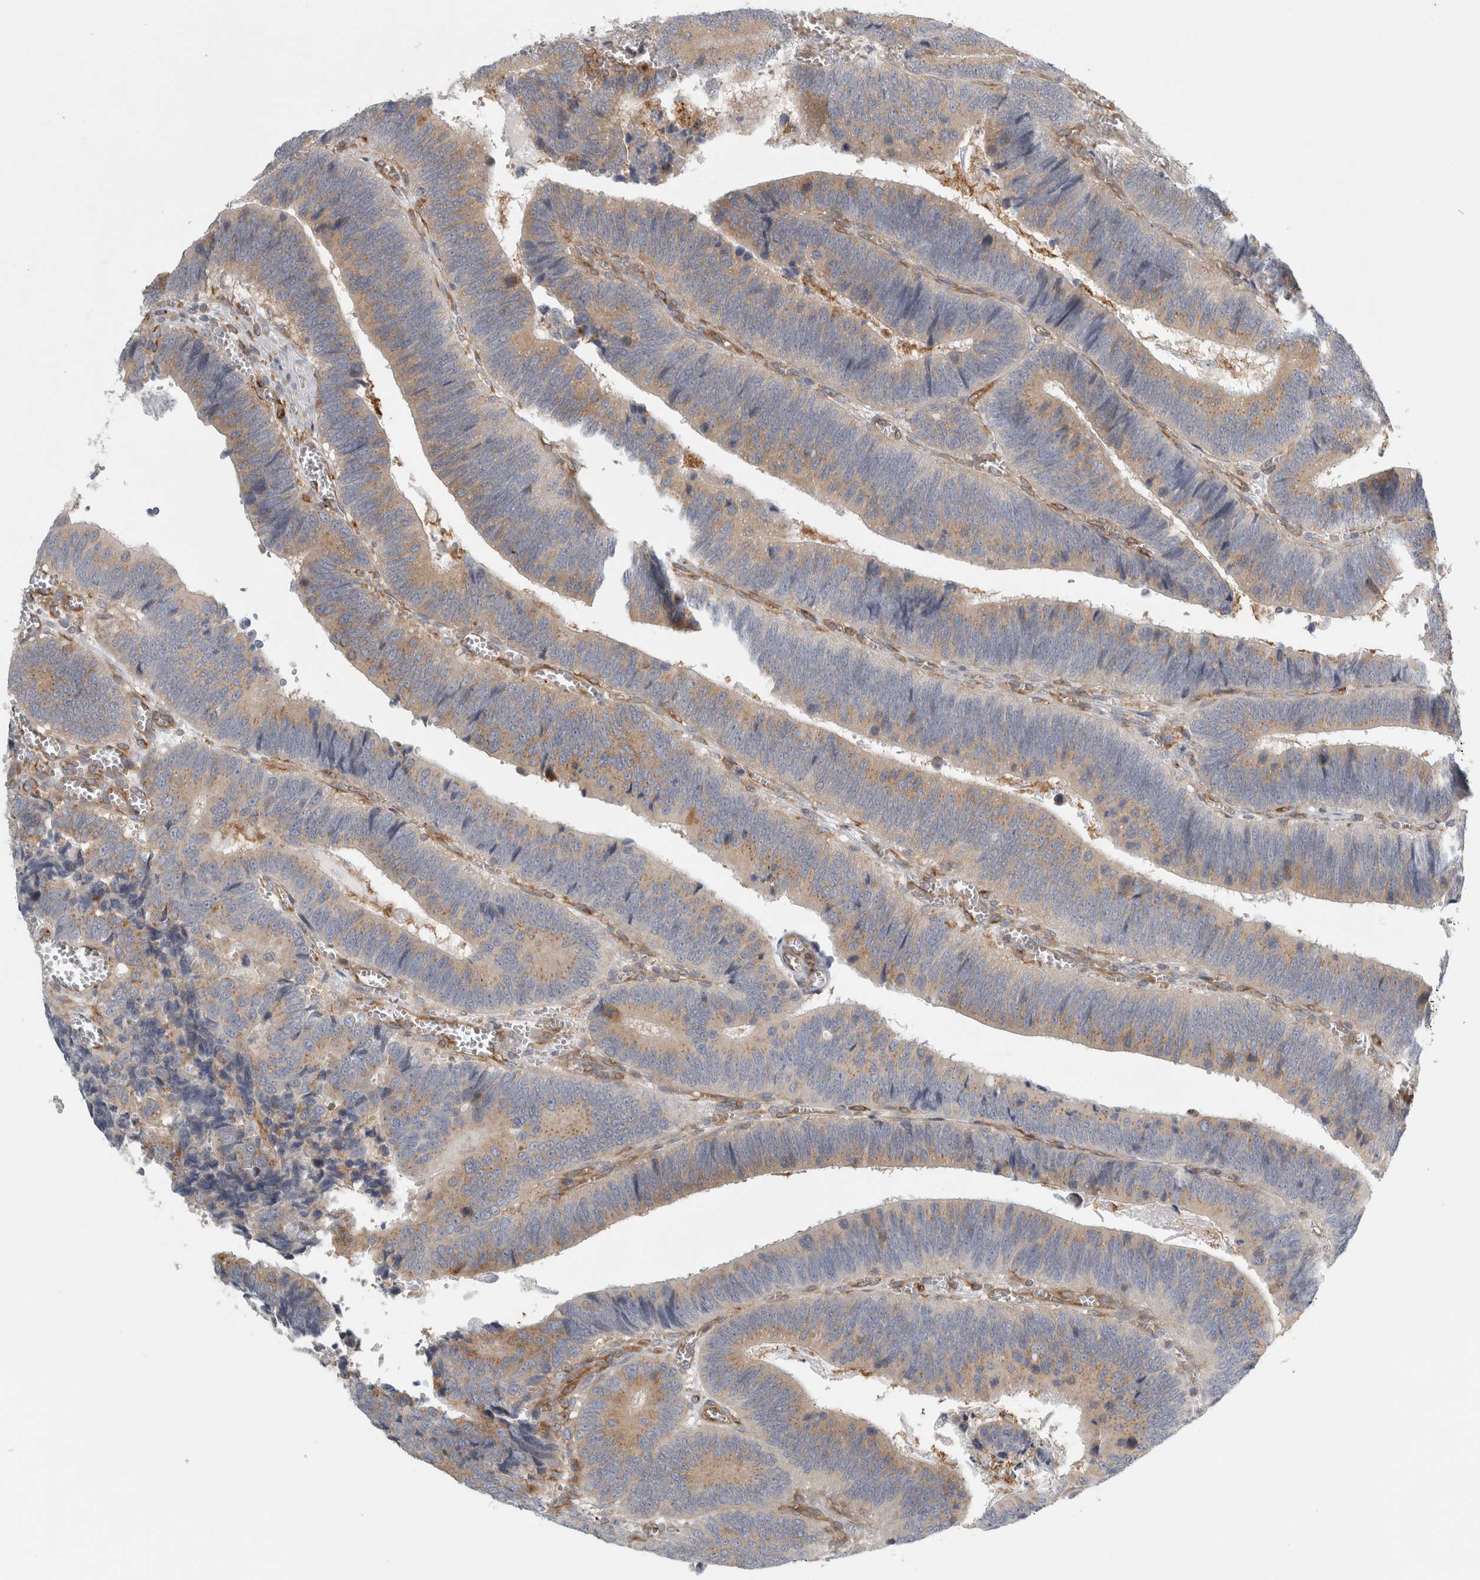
{"staining": {"intensity": "moderate", "quantity": ">75%", "location": "cytoplasmic/membranous"}, "tissue": "colorectal cancer", "cell_type": "Tumor cells", "image_type": "cancer", "snomed": [{"axis": "morphology", "description": "Inflammation, NOS"}, {"axis": "morphology", "description": "Adenocarcinoma, NOS"}, {"axis": "topography", "description": "Colon"}], "caption": "There is medium levels of moderate cytoplasmic/membranous positivity in tumor cells of adenocarcinoma (colorectal), as demonstrated by immunohistochemical staining (brown color).", "gene": "PEX6", "patient": {"sex": "male", "age": 72}}